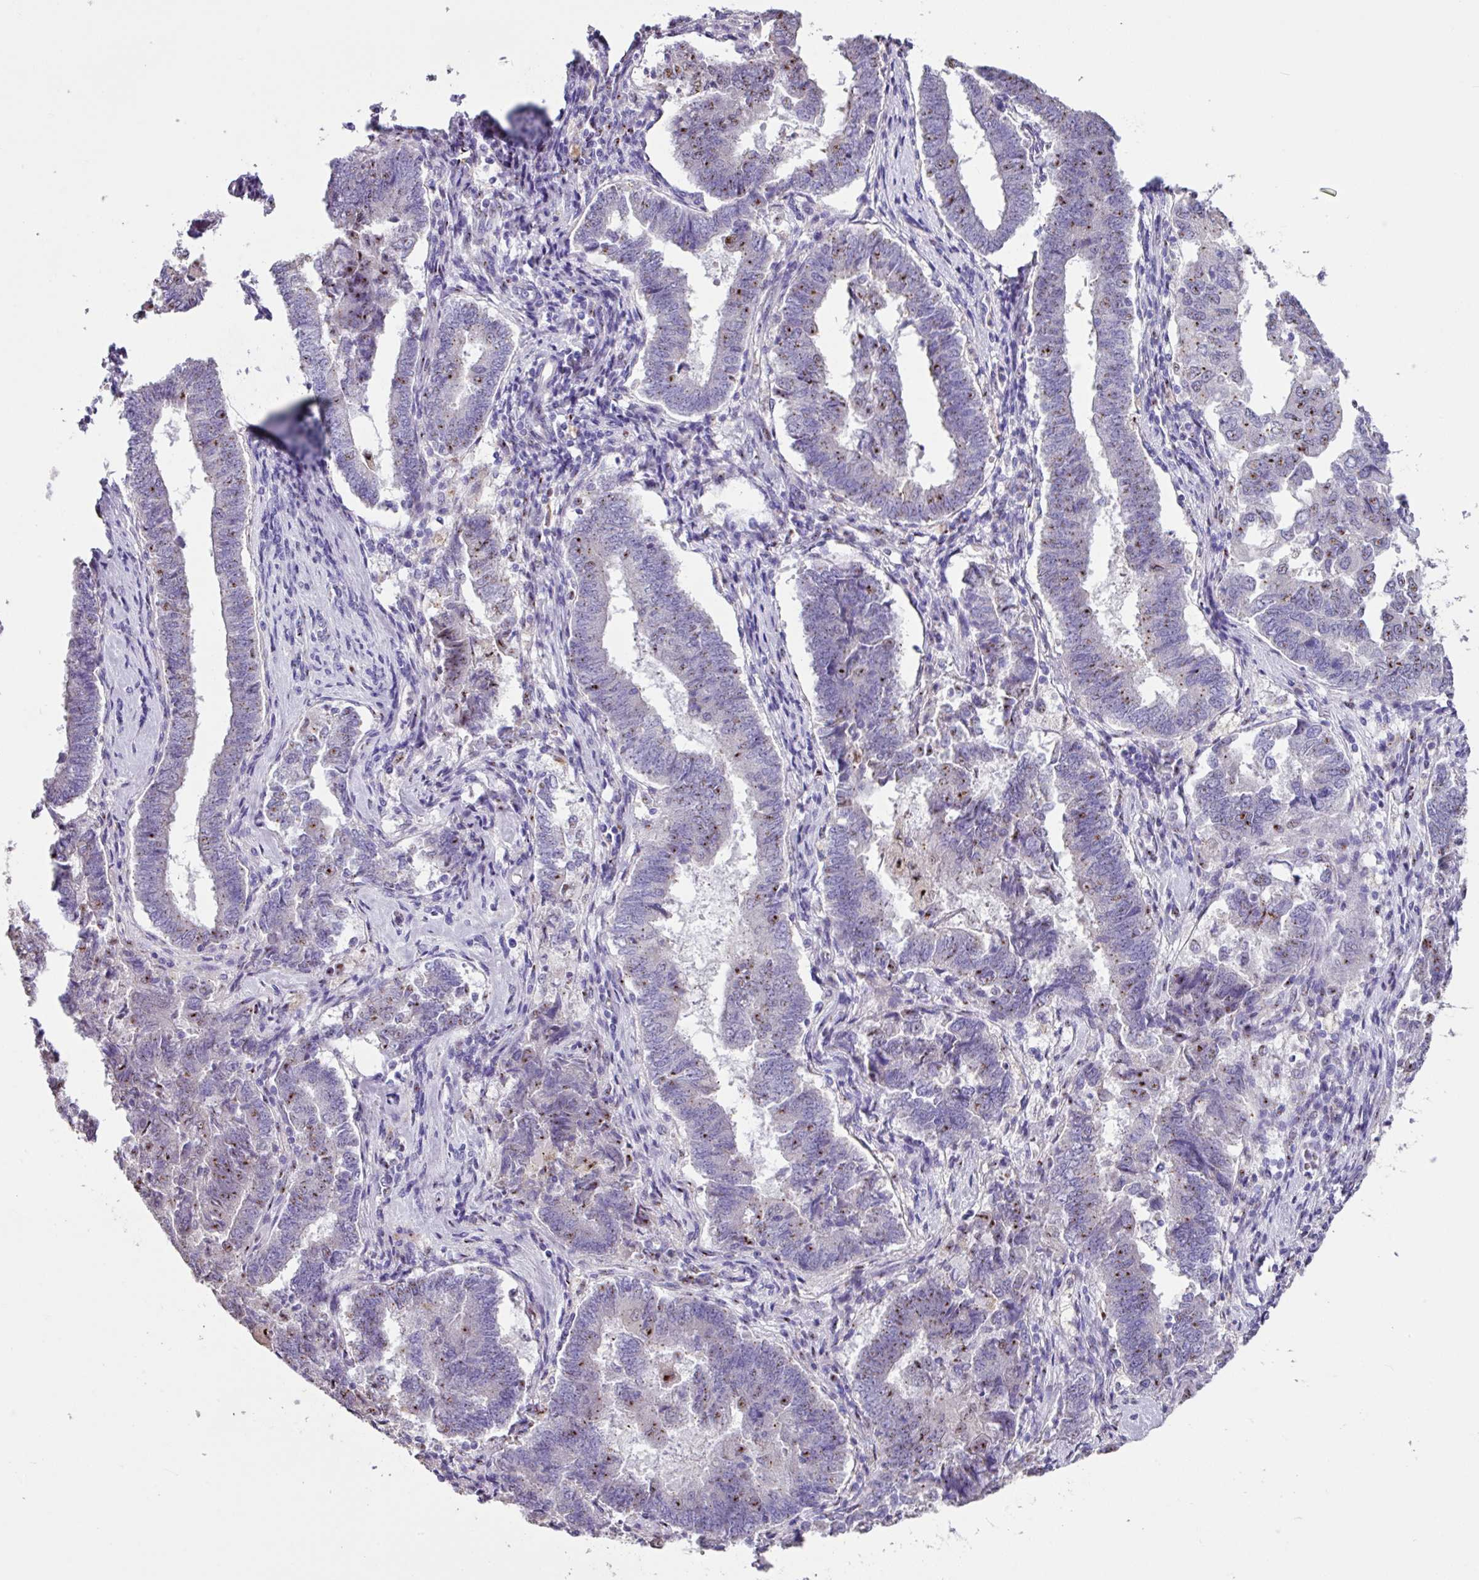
{"staining": {"intensity": "weak", "quantity": "25%-75%", "location": "nuclear"}, "tissue": "endometrial cancer", "cell_type": "Tumor cells", "image_type": "cancer", "snomed": [{"axis": "morphology", "description": "Adenocarcinoma, NOS"}, {"axis": "topography", "description": "Endometrium"}], "caption": "A brown stain shows weak nuclear staining of a protein in endometrial cancer tumor cells.", "gene": "ZG16", "patient": {"sex": "female", "age": 72}}